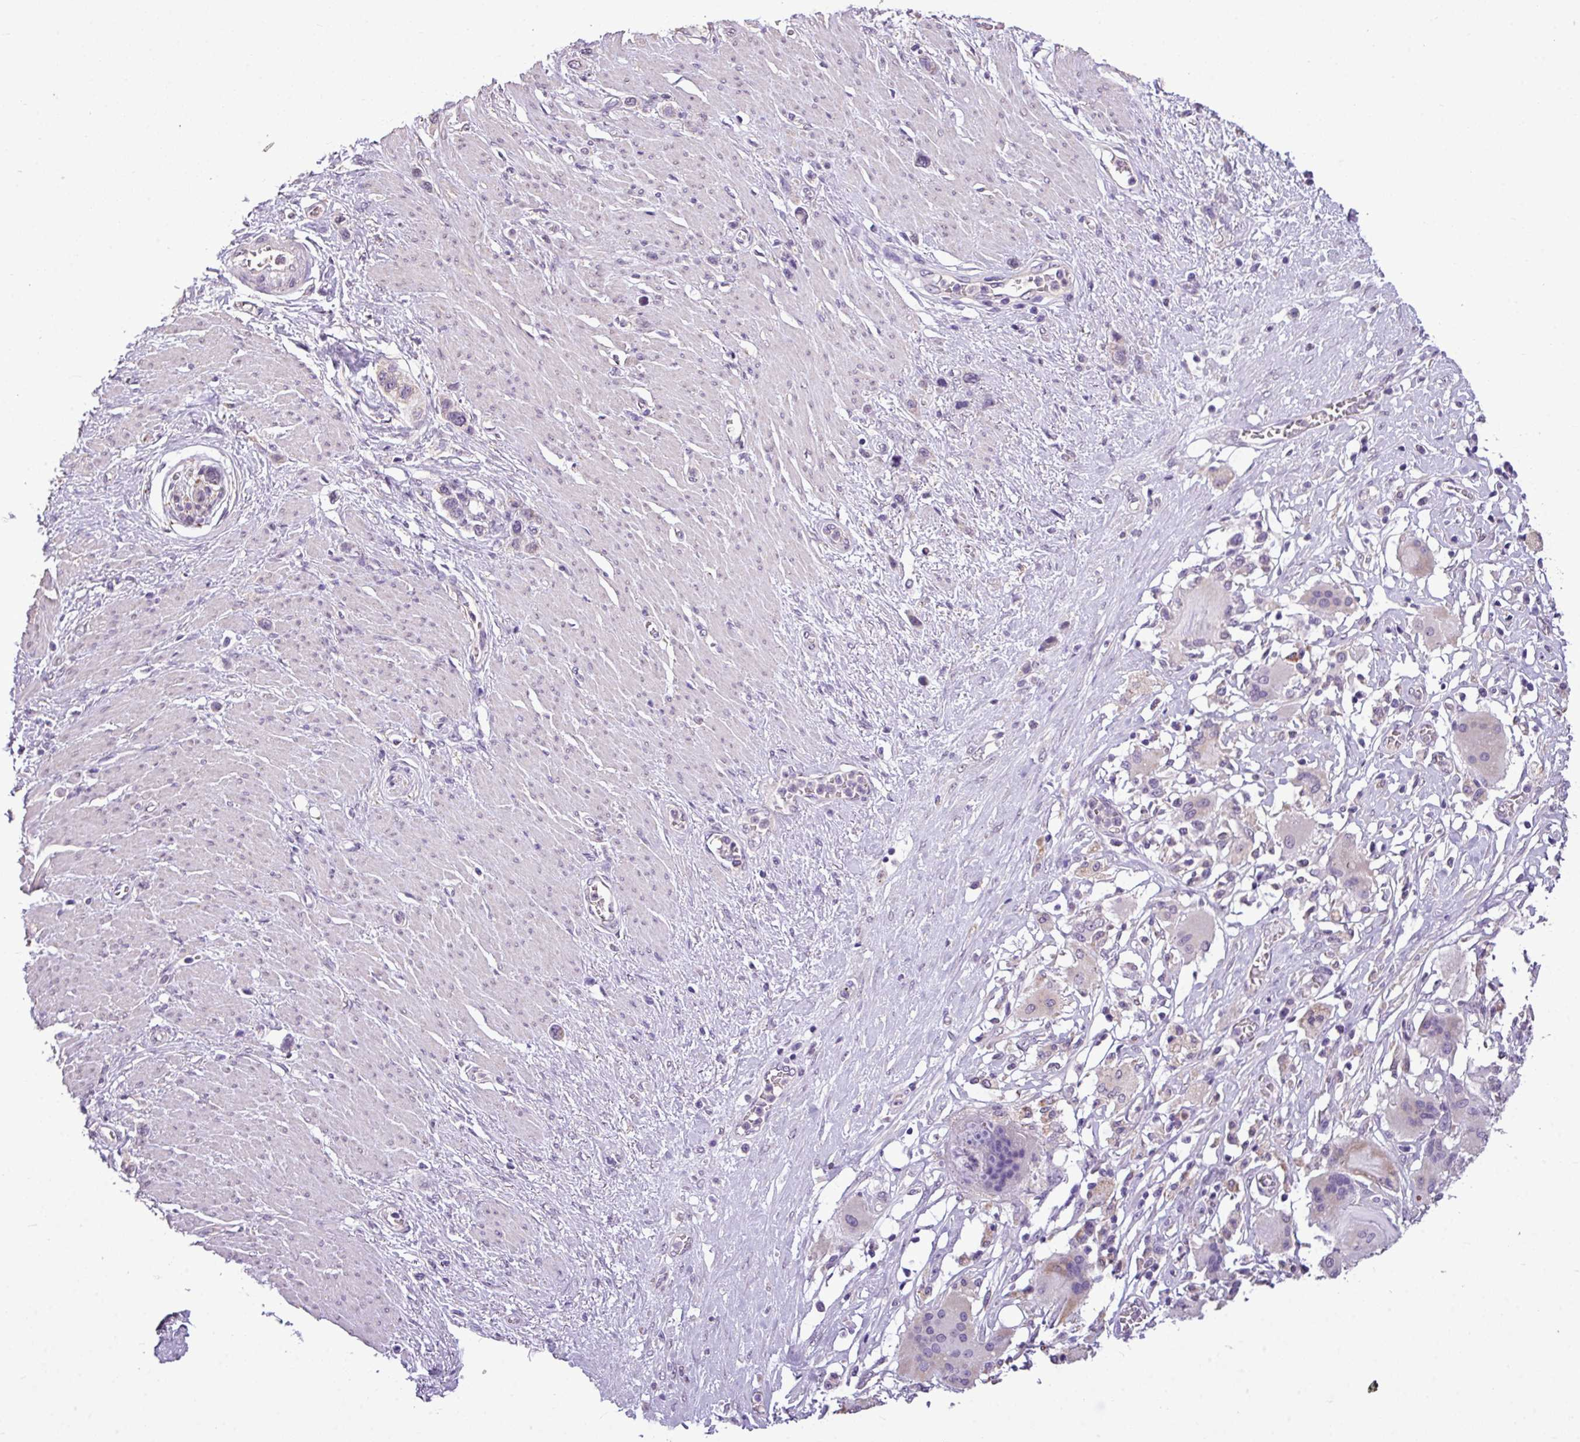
{"staining": {"intensity": "negative", "quantity": "none", "location": "none"}, "tissue": "stomach cancer", "cell_type": "Tumor cells", "image_type": "cancer", "snomed": [{"axis": "morphology", "description": "Adenocarcinoma, NOS"}, {"axis": "morphology", "description": "Adenocarcinoma, High grade"}, {"axis": "topography", "description": "Stomach, upper"}, {"axis": "topography", "description": "Stomach, lower"}], "caption": "There is no significant expression in tumor cells of stomach cancer.", "gene": "ALDH2", "patient": {"sex": "female", "age": 65}}